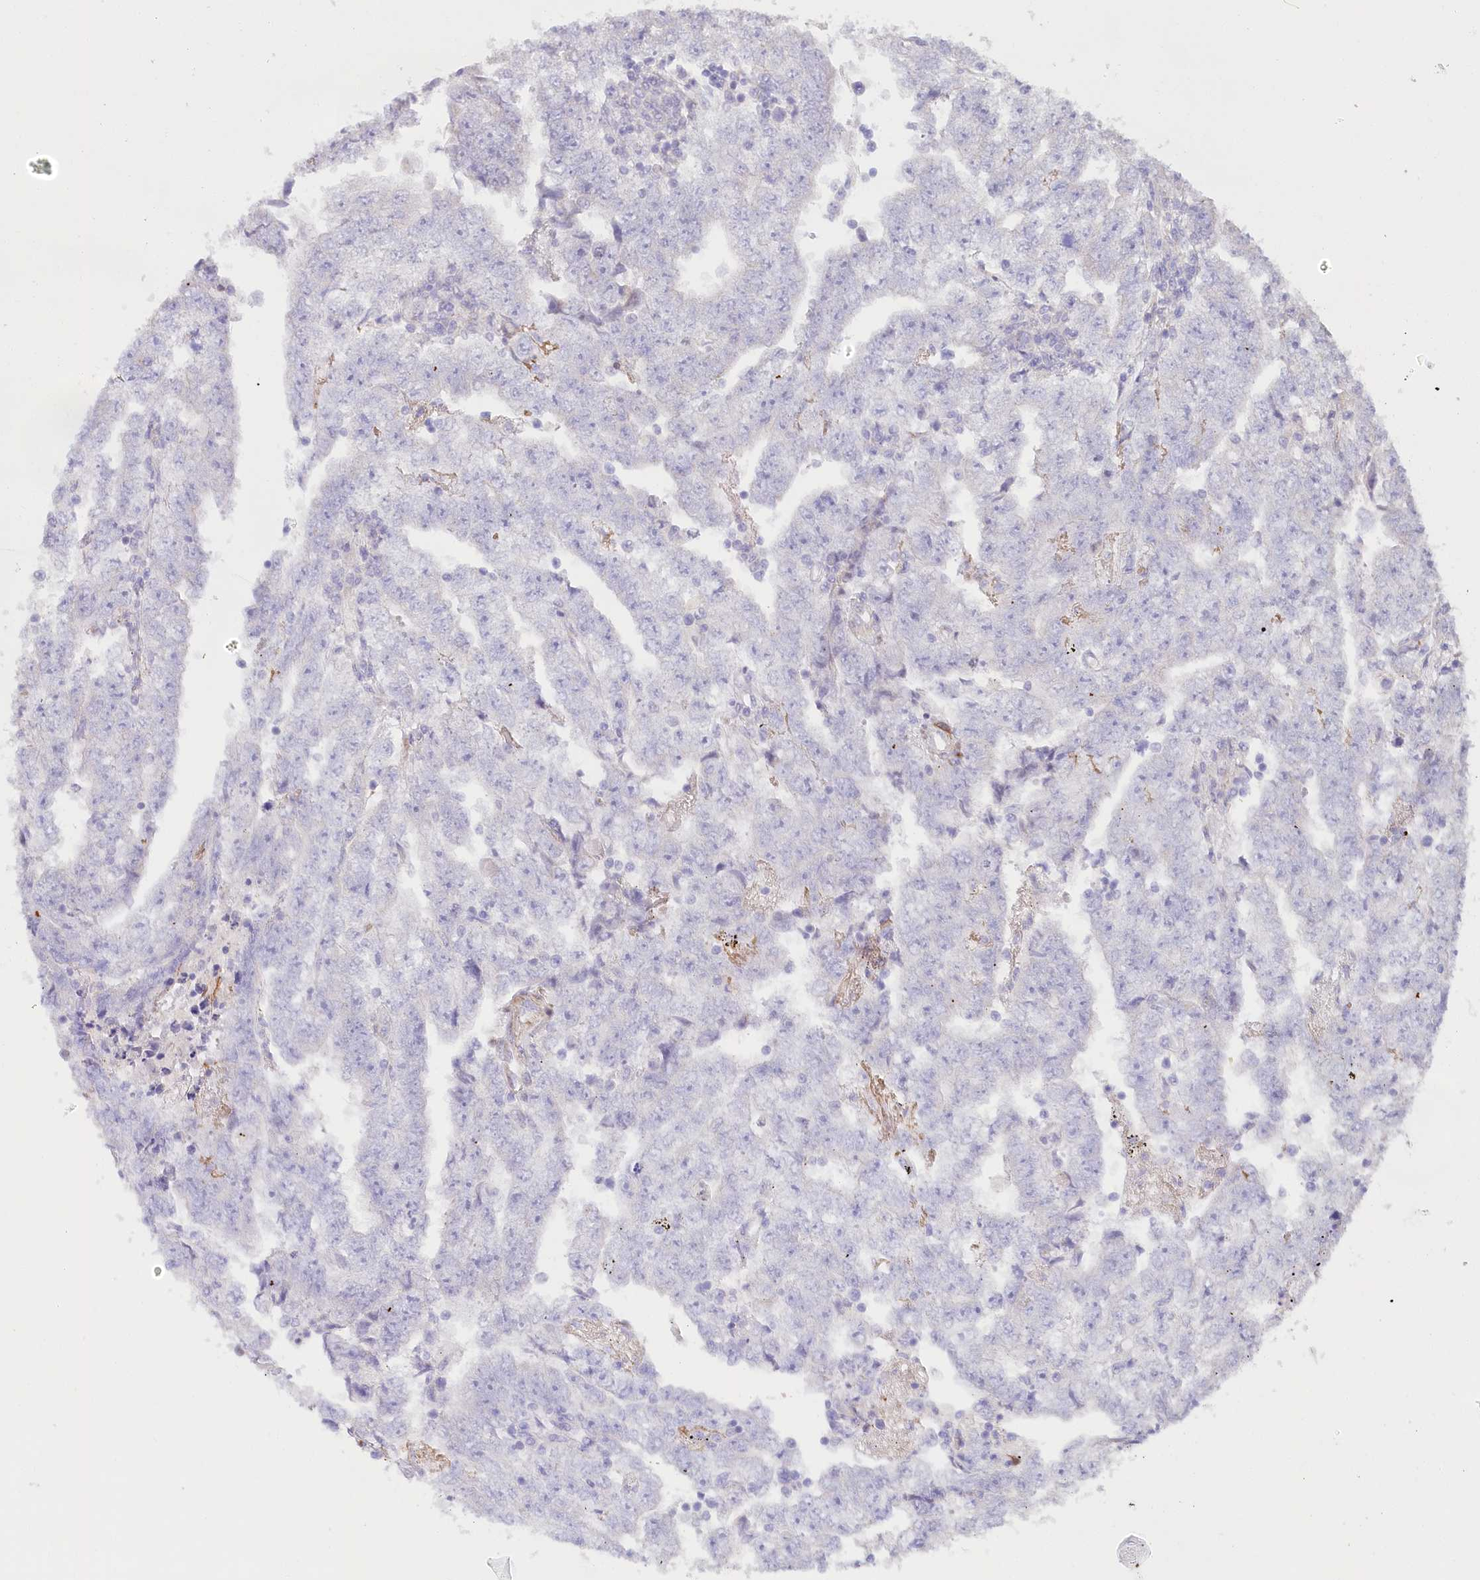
{"staining": {"intensity": "negative", "quantity": "none", "location": "none"}, "tissue": "testis cancer", "cell_type": "Tumor cells", "image_type": "cancer", "snomed": [{"axis": "morphology", "description": "Carcinoma, Embryonal, NOS"}, {"axis": "topography", "description": "Testis"}], "caption": "This is an immunohistochemistry (IHC) photomicrograph of human testis cancer (embryonal carcinoma). There is no staining in tumor cells.", "gene": "ABRAXAS2", "patient": {"sex": "male", "age": 25}}